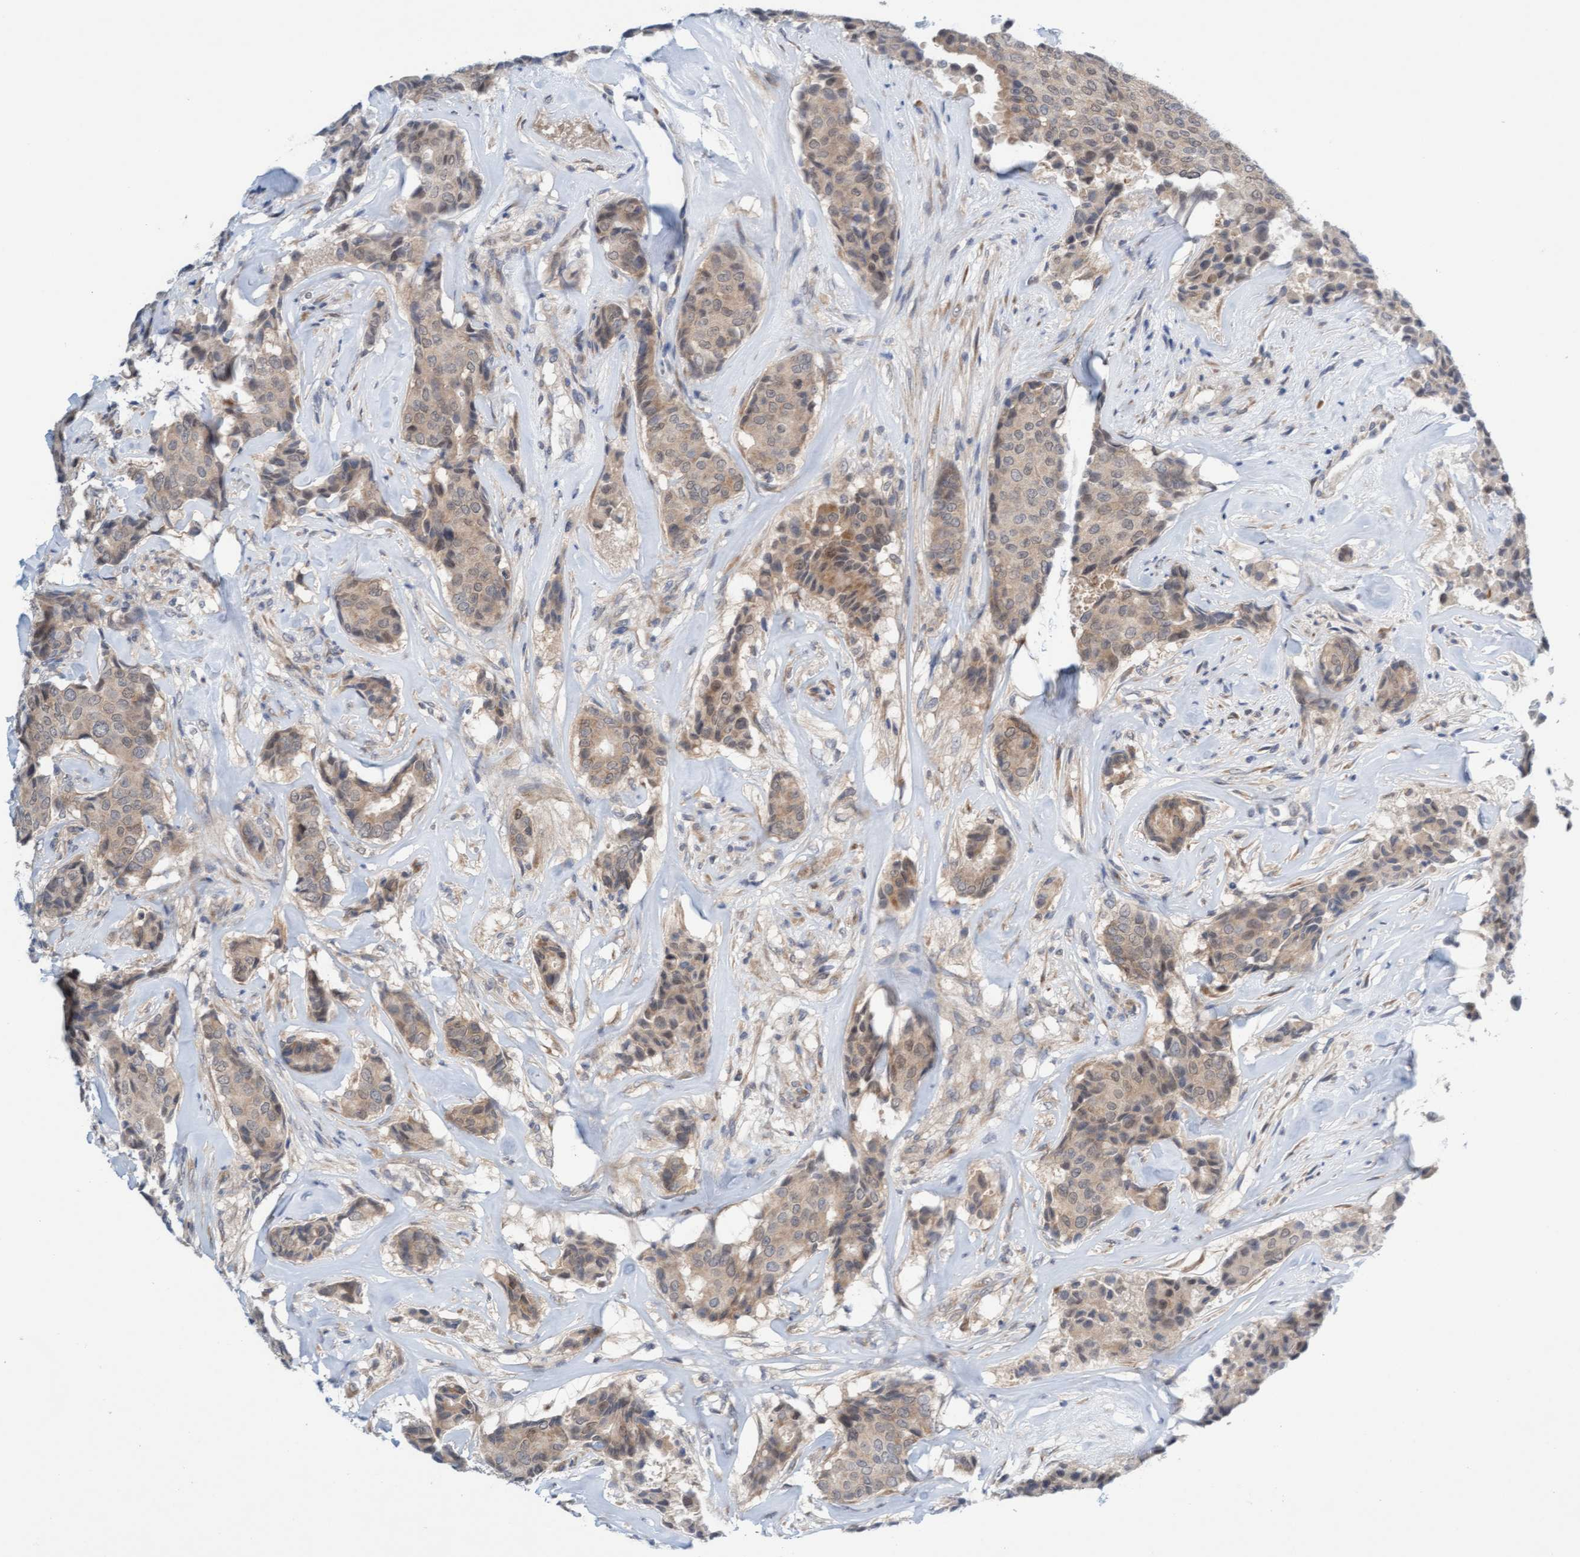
{"staining": {"intensity": "weak", "quantity": ">75%", "location": "cytoplasmic/membranous"}, "tissue": "breast cancer", "cell_type": "Tumor cells", "image_type": "cancer", "snomed": [{"axis": "morphology", "description": "Duct carcinoma"}, {"axis": "topography", "description": "Breast"}], "caption": "A high-resolution micrograph shows immunohistochemistry (IHC) staining of infiltrating ductal carcinoma (breast), which shows weak cytoplasmic/membranous expression in about >75% of tumor cells. (IHC, brightfield microscopy, high magnification).", "gene": "AMZ2", "patient": {"sex": "female", "age": 75}}